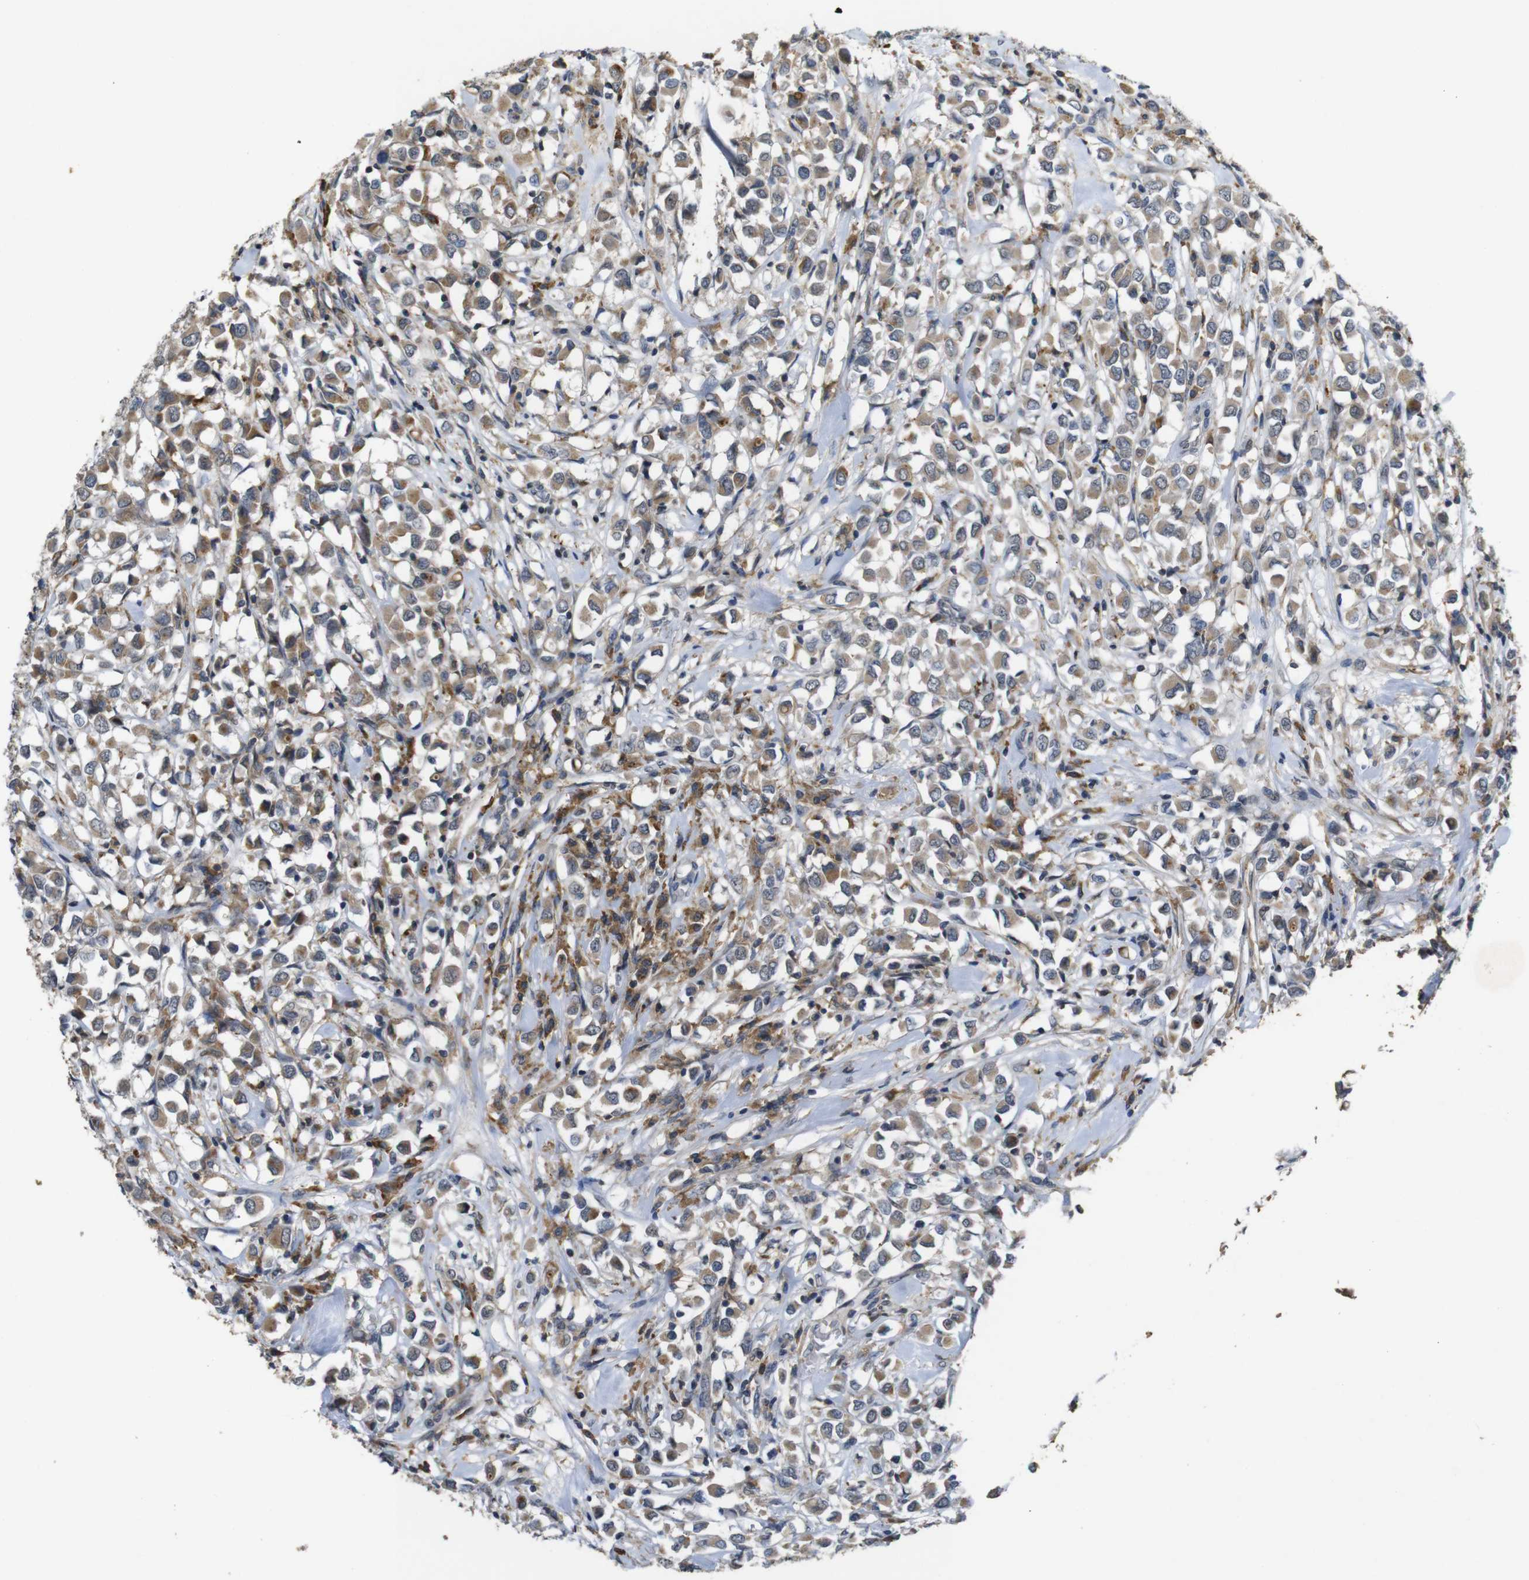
{"staining": {"intensity": "moderate", "quantity": ">75%", "location": "cytoplasmic/membranous"}, "tissue": "breast cancer", "cell_type": "Tumor cells", "image_type": "cancer", "snomed": [{"axis": "morphology", "description": "Duct carcinoma"}, {"axis": "topography", "description": "Breast"}], "caption": "This is an image of IHC staining of breast cancer (invasive ductal carcinoma), which shows moderate expression in the cytoplasmic/membranous of tumor cells.", "gene": "MAGI2", "patient": {"sex": "female", "age": 61}}